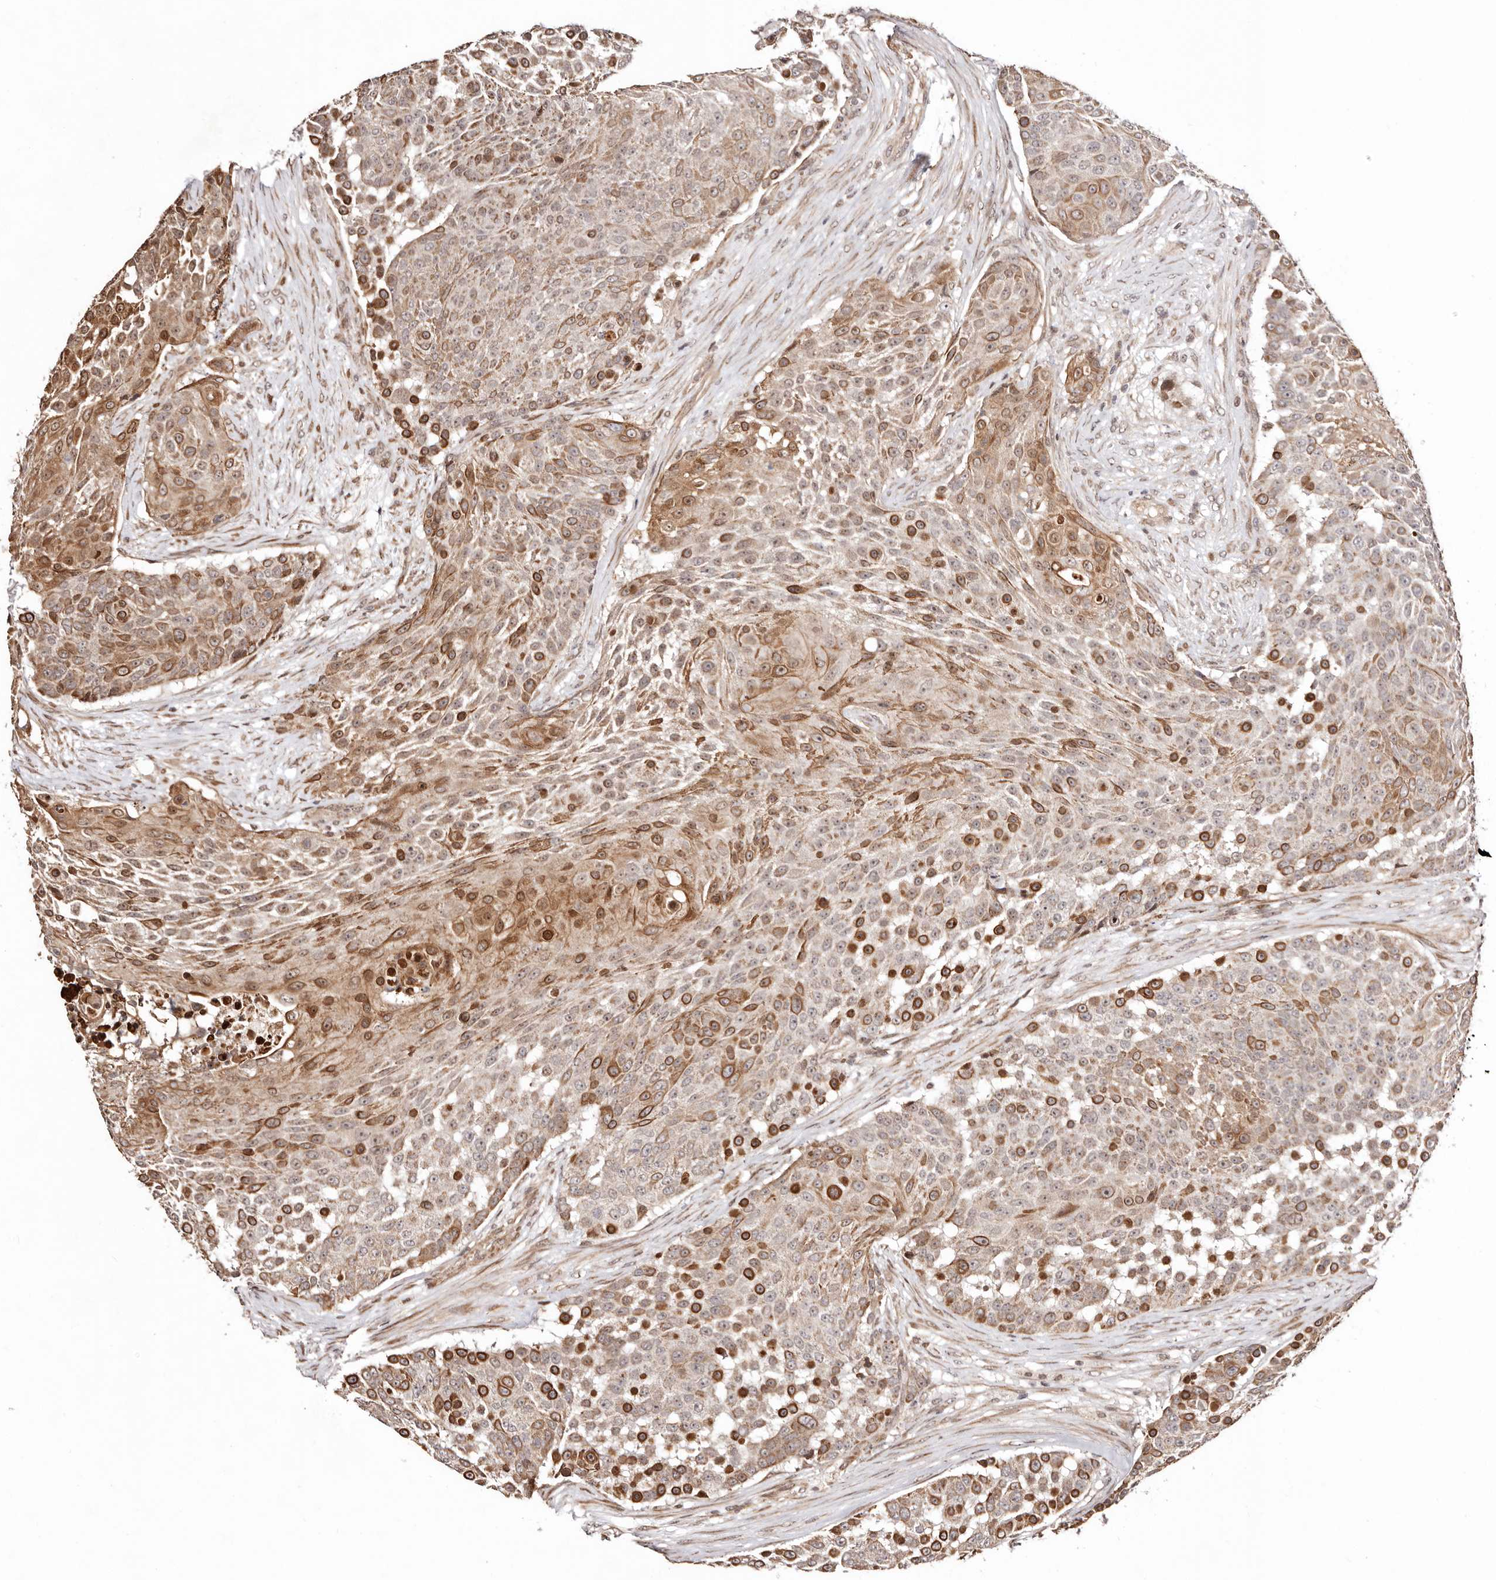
{"staining": {"intensity": "moderate", "quantity": ">75%", "location": "cytoplasmic/membranous"}, "tissue": "urothelial cancer", "cell_type": "Tumor cells", "image_type": "cancer", "snomed": [{"axis": "morphology", "description": "Urothelial carcinoma, High grade"}, {"axis": "topography", "description": "Urinary bladder"}], "caption": "A high-resolution image shows immunohistochemistry (IHC) staining of urothelial cancer, which reveals moderate cytoplasmic/membranous expression in approximately >75% of tumor cells.", "gene": "HIVEP3", "patient": {"sex": "female", "age": 63}}